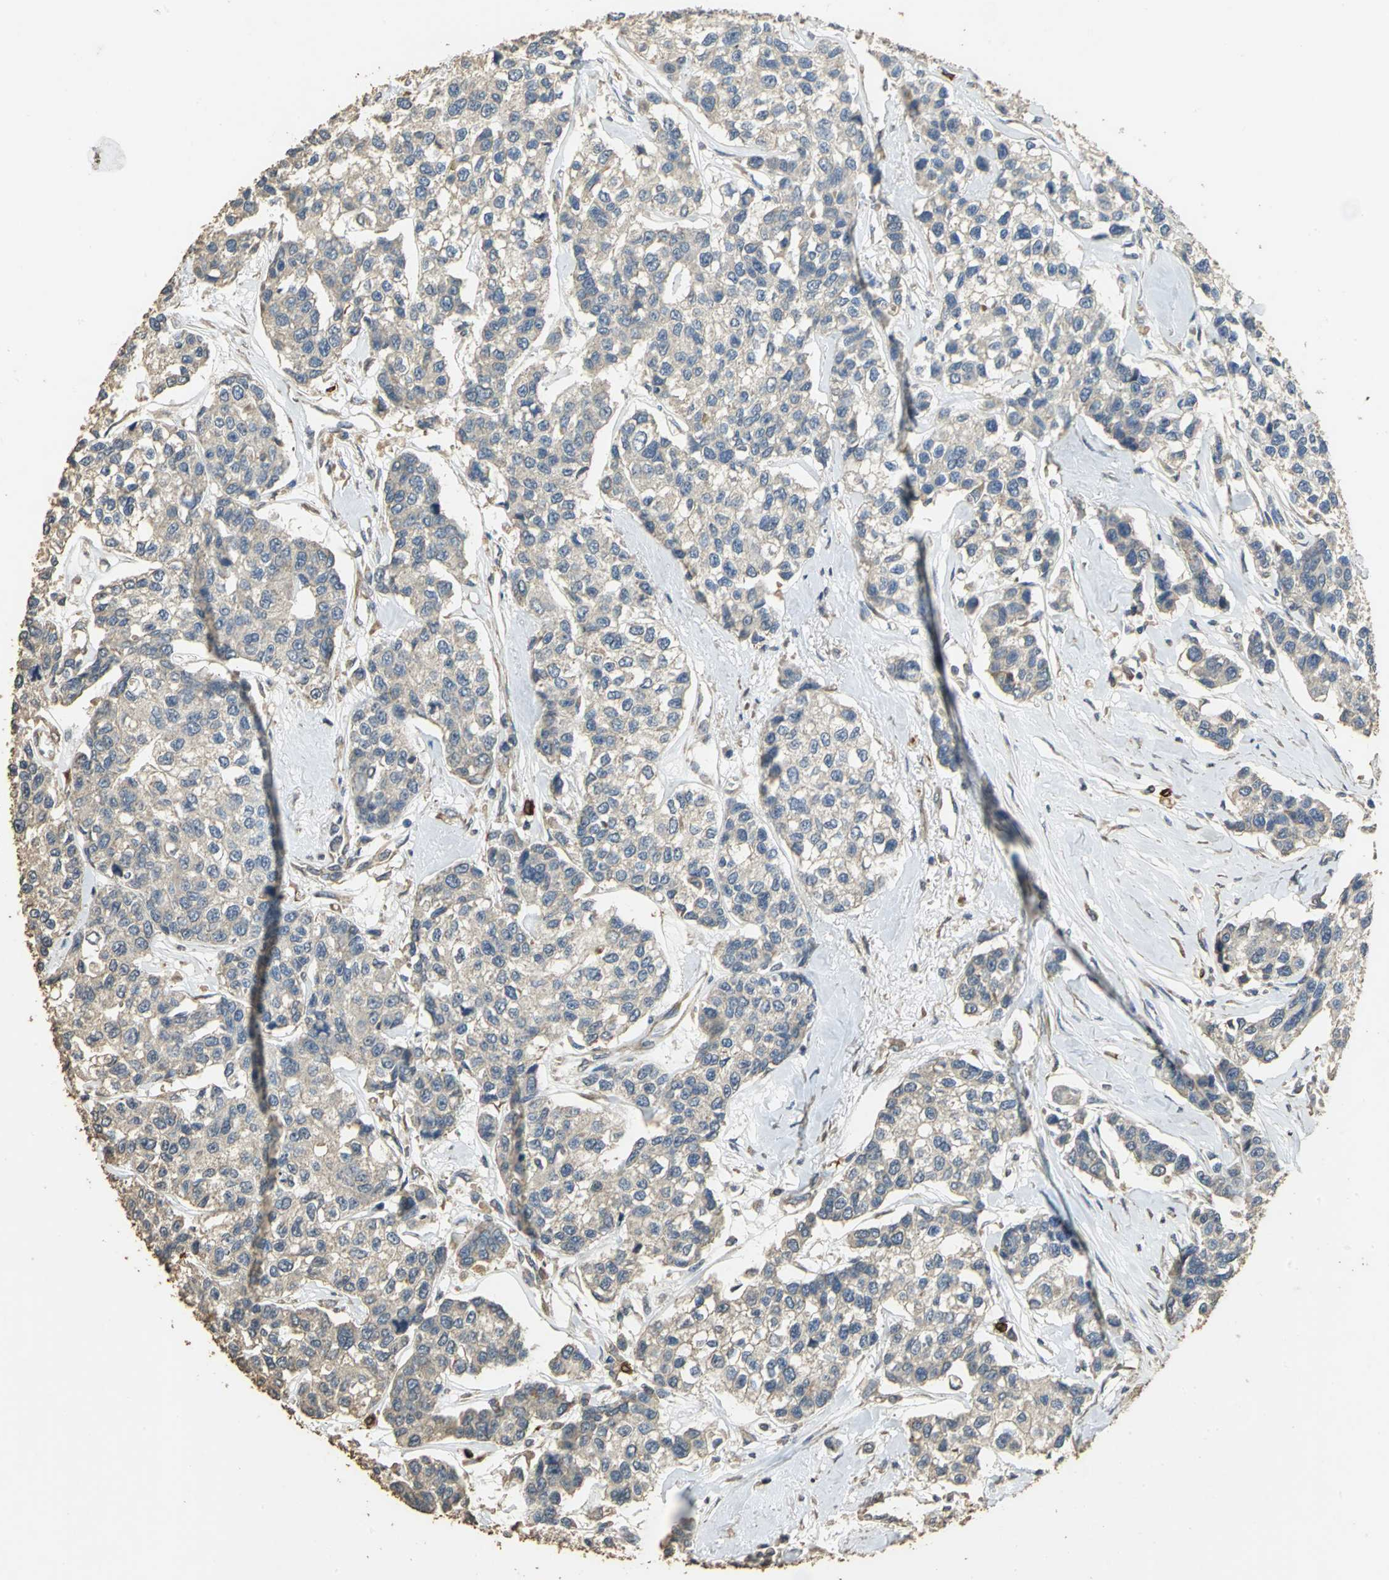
{"staining": {"intensity": "weak", "quantity": ">75%", "location": "cytoplasmic/membranous"}, "tissue": "breast cancer", "cell_type": "Tumor cells", "image_type": "cancer", "snomed": [{"axis": "morphology", "description": "Duct carcinoma"}, {"axis": "topography", "description": "Breast"}], "caption": "A micrograph of infiltrating ductal carcinoma (breast) stained for a protein demonstrates weak cytoplasmic/membranous brown staining in tumor cells.", "gene": "ACSL4", "patient": {"sex": "female", "age": 51}}